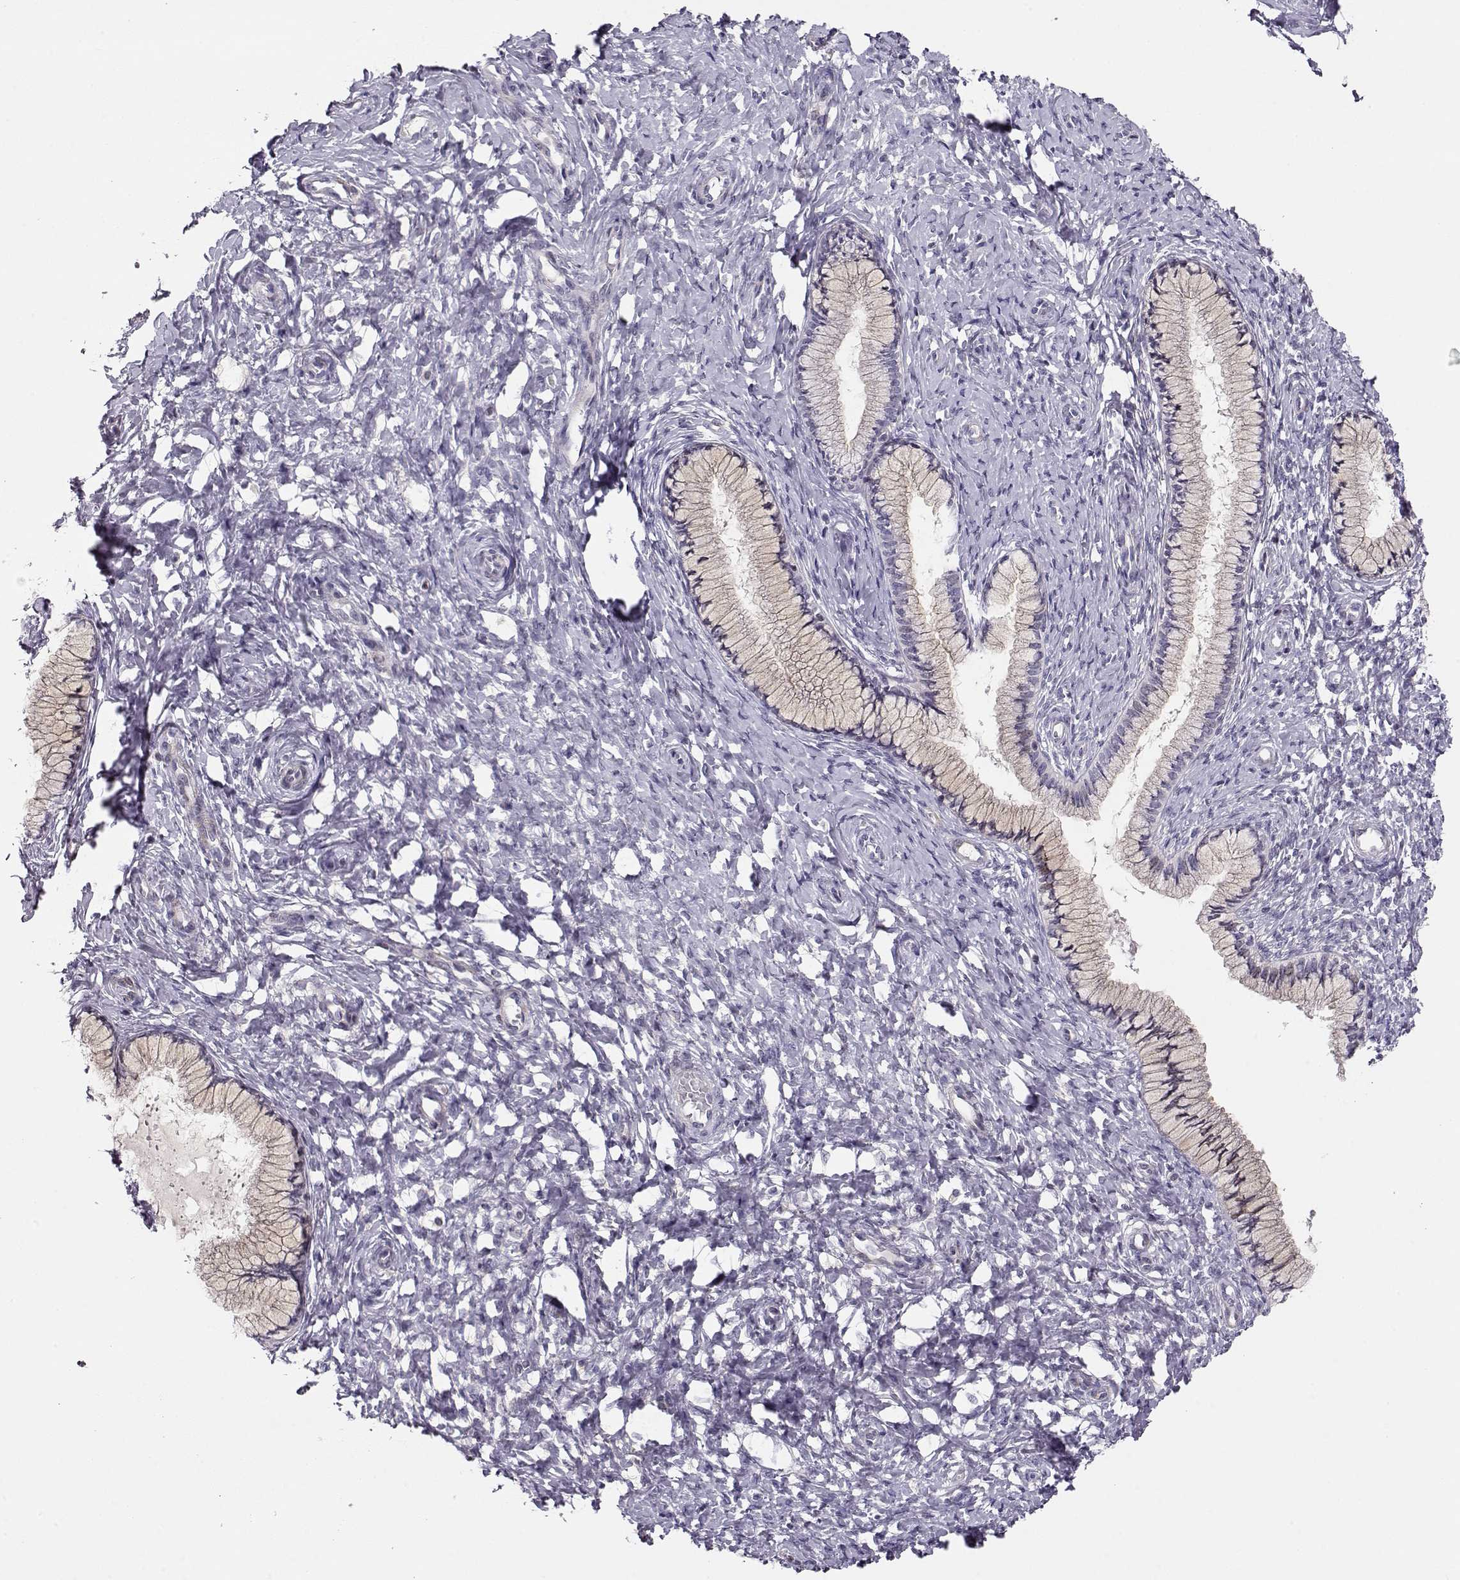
{"staining": {"intensity": "negative", "quantity": "none", "location": "none"}, "tissue": "cervix", "cell_type": "Glandular cells", "image_type": "normal", "snomed": [{"axis": "morphology", "description": "Normal tissue, NOS"}, {"axis": "topography", "description": "Cervix"}], "caption": "This is a micrograph of immunohistochemistry staining of normal cervix, which shows no staining in glandular cells.", "gene": "CRX", "patient": {"sex": "female", "age": 37}}